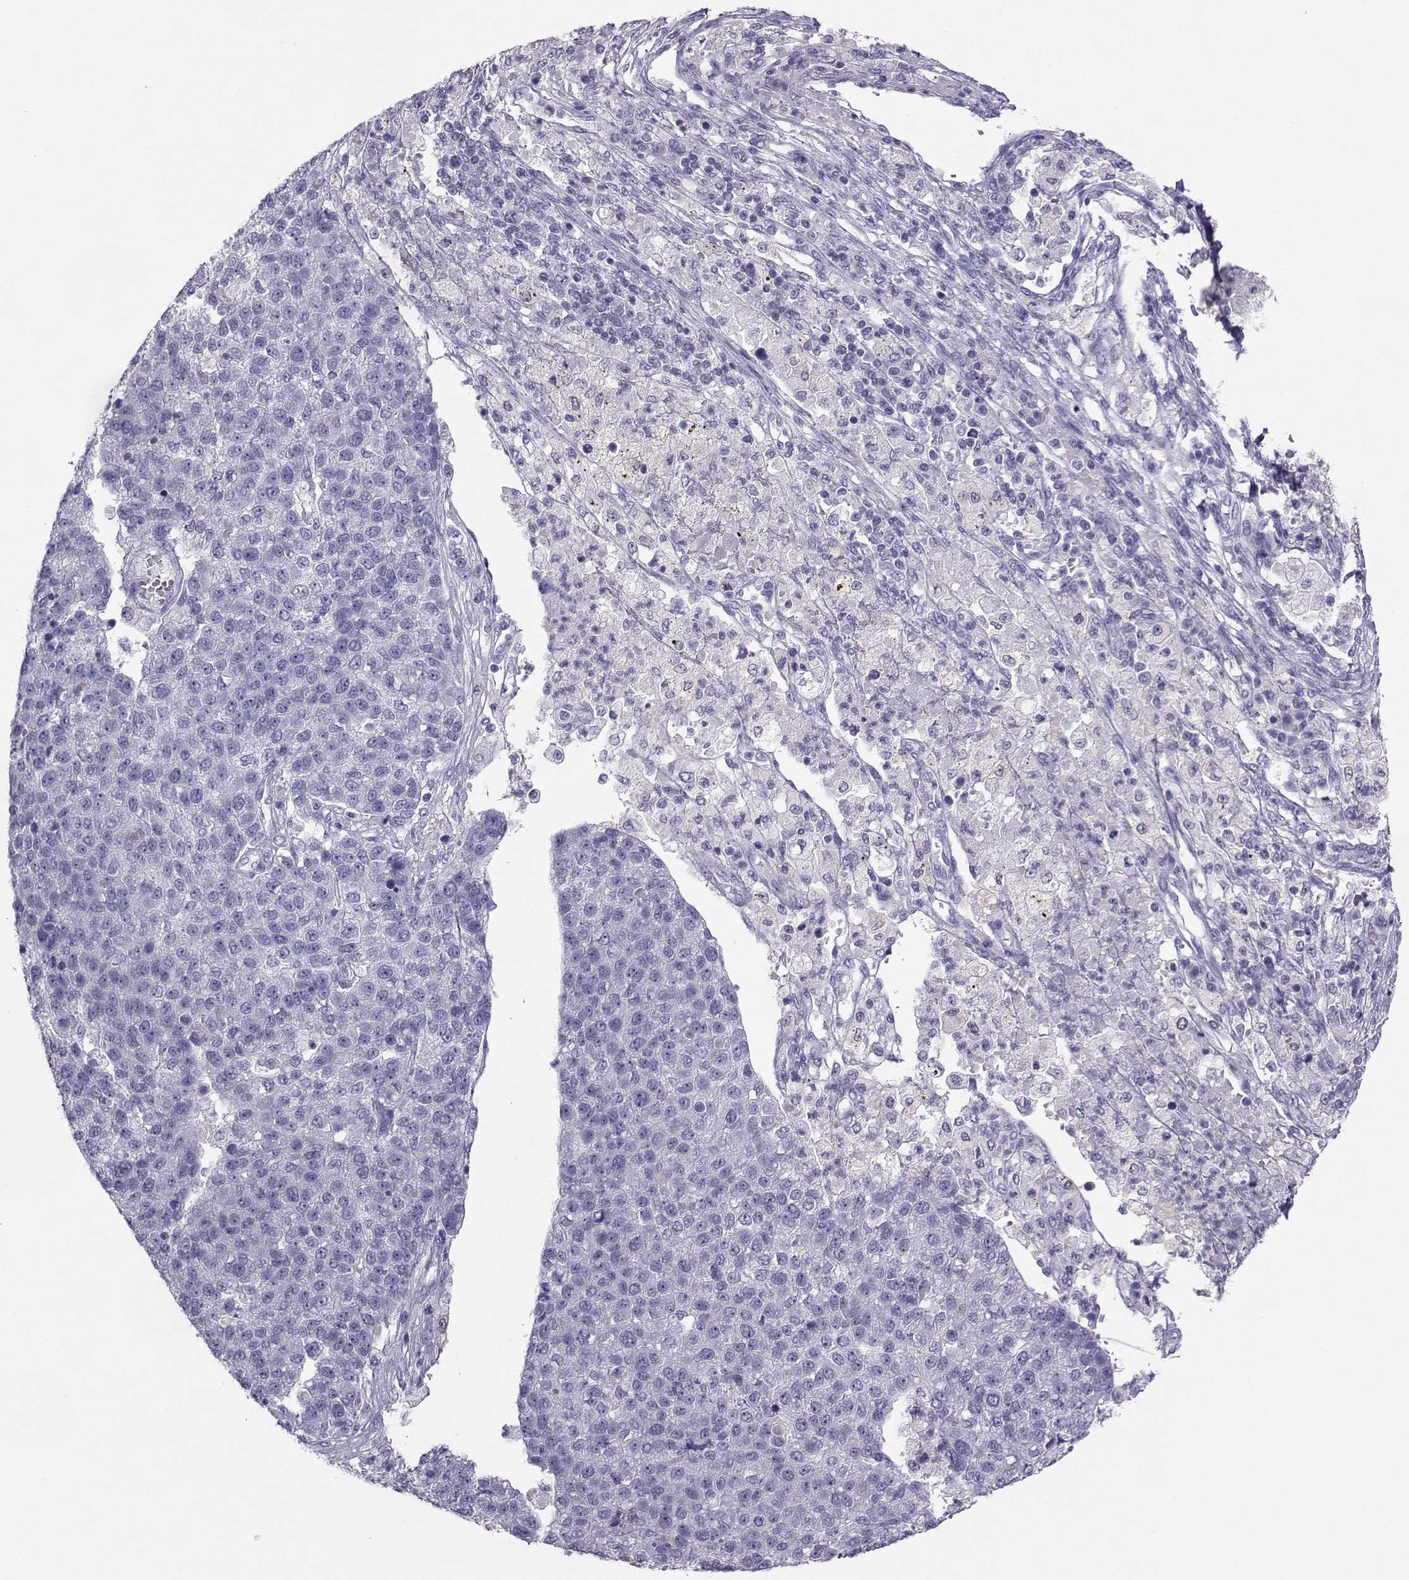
{"staining": {"intensity": "negative", "quantity": "none", "location": "none"}, "tissue": "pancreatic cancer", "cell_type": "Tumor cells", "image_type": "cancer", "snomed": [{"axis": "morphology", "description": "Adenocarcinoma, NOS"}, {"axis": "topography", "description": "Pancreas"}], "caption": "The histopathology image demonstrates no significant positivity in tumor cells of adenocarcinoma (pancreatic).", "gene": "PGK1", "patient": {"sex": "female", "age": 61}}